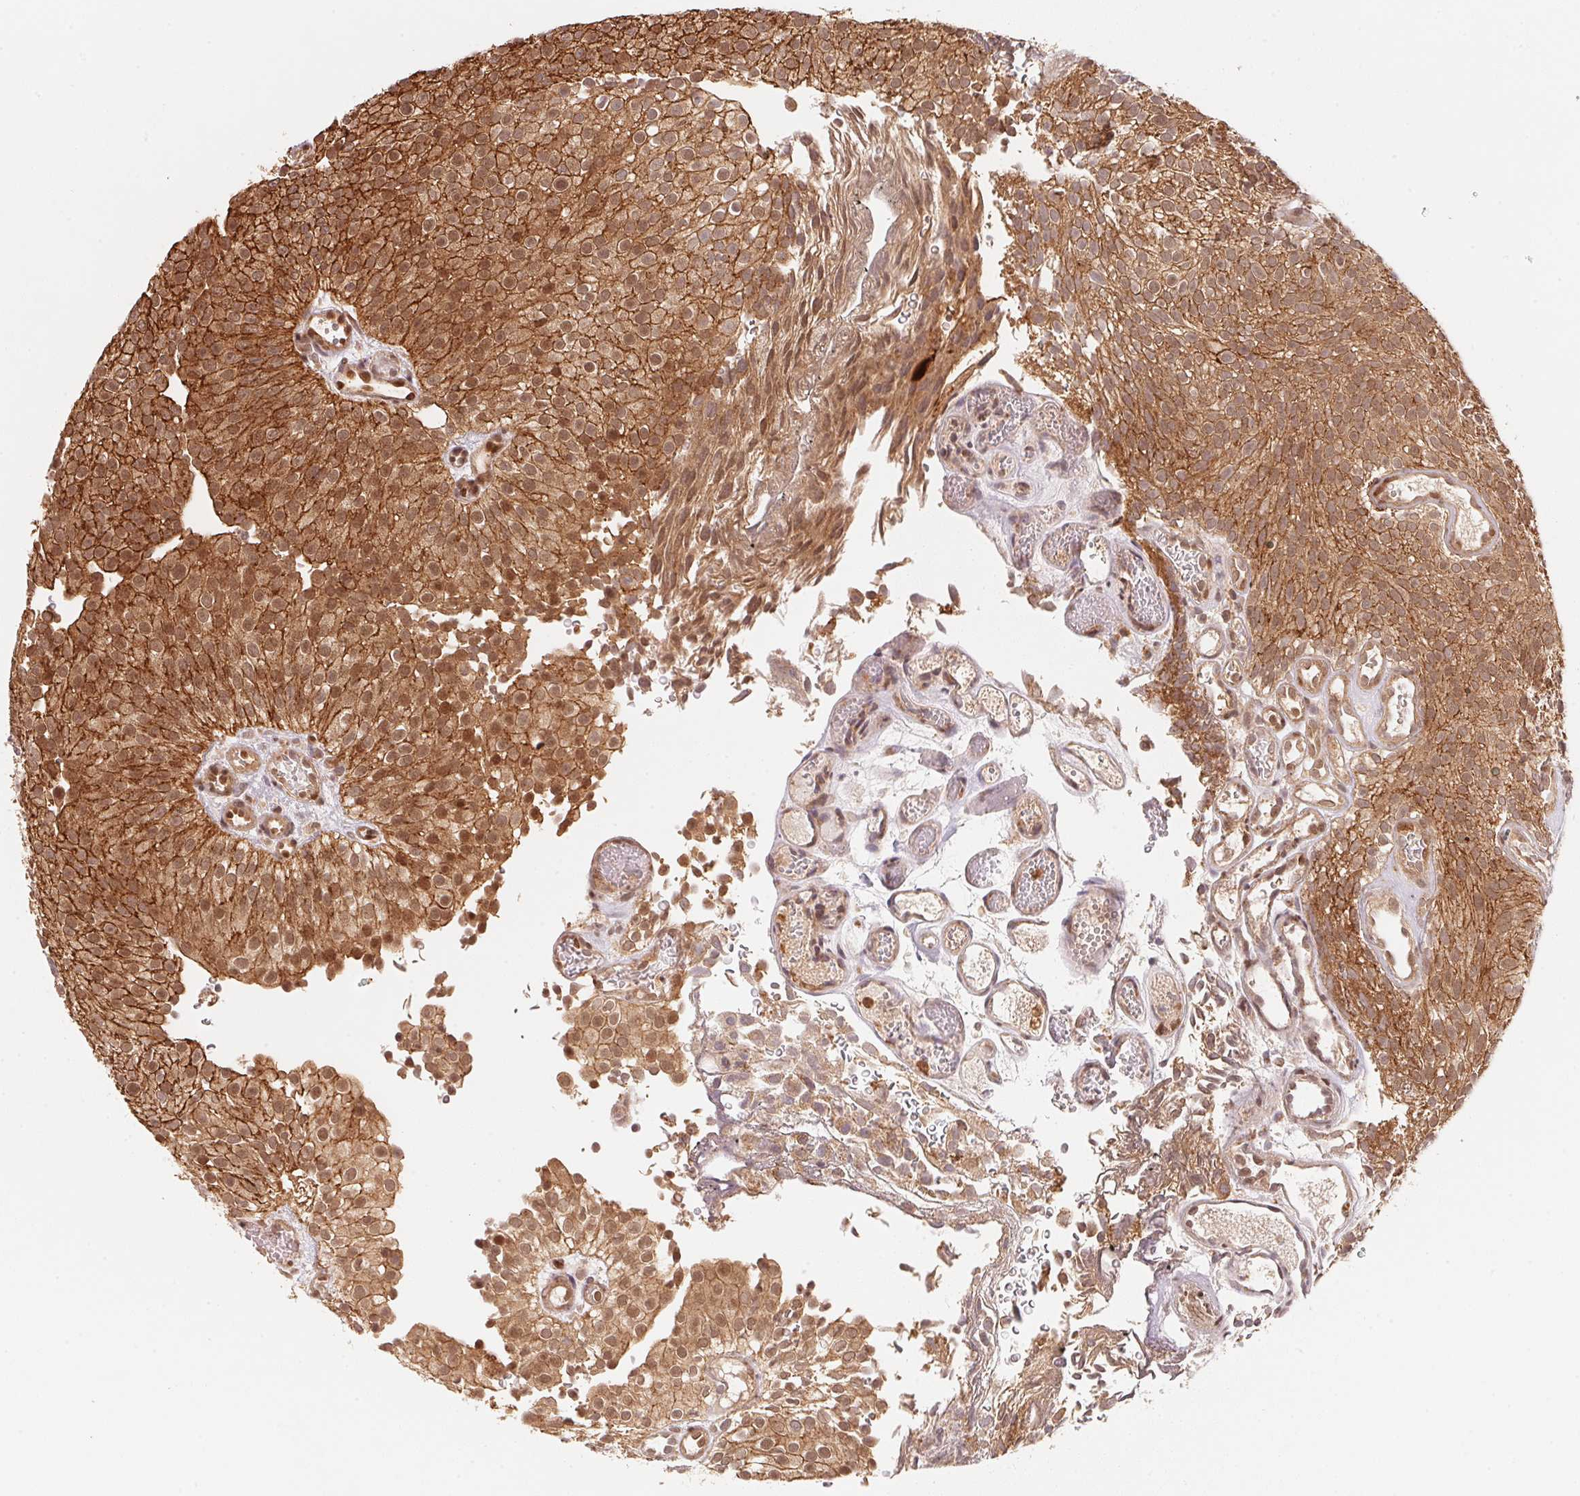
{"staining": {"intensity": "moderate", "quantity": ">75%", "location": "cytoplasmic/membranous,nuclear"}, "tissue": "urothelial cancer", "cell_type": "Tumor cells", "image_type": "cancer", "snomed": [{"axis": "morphology", "description": "Urothelial carcinoma, Low grade"}, {"axis": "topography", "description": "Urinary bladder"}], "caption": "Immunohistochemistry (IHC) histopathology image of human urothelial carcinoma (low-grade) stained for a protein (brown), which shows medium levels of moderate cytoplasmic/membranous and nuclear positivity in approximately >75% of tumor cells.", "gene": "CCDC102B", "patient": {"sex": "male", "age": 78}}